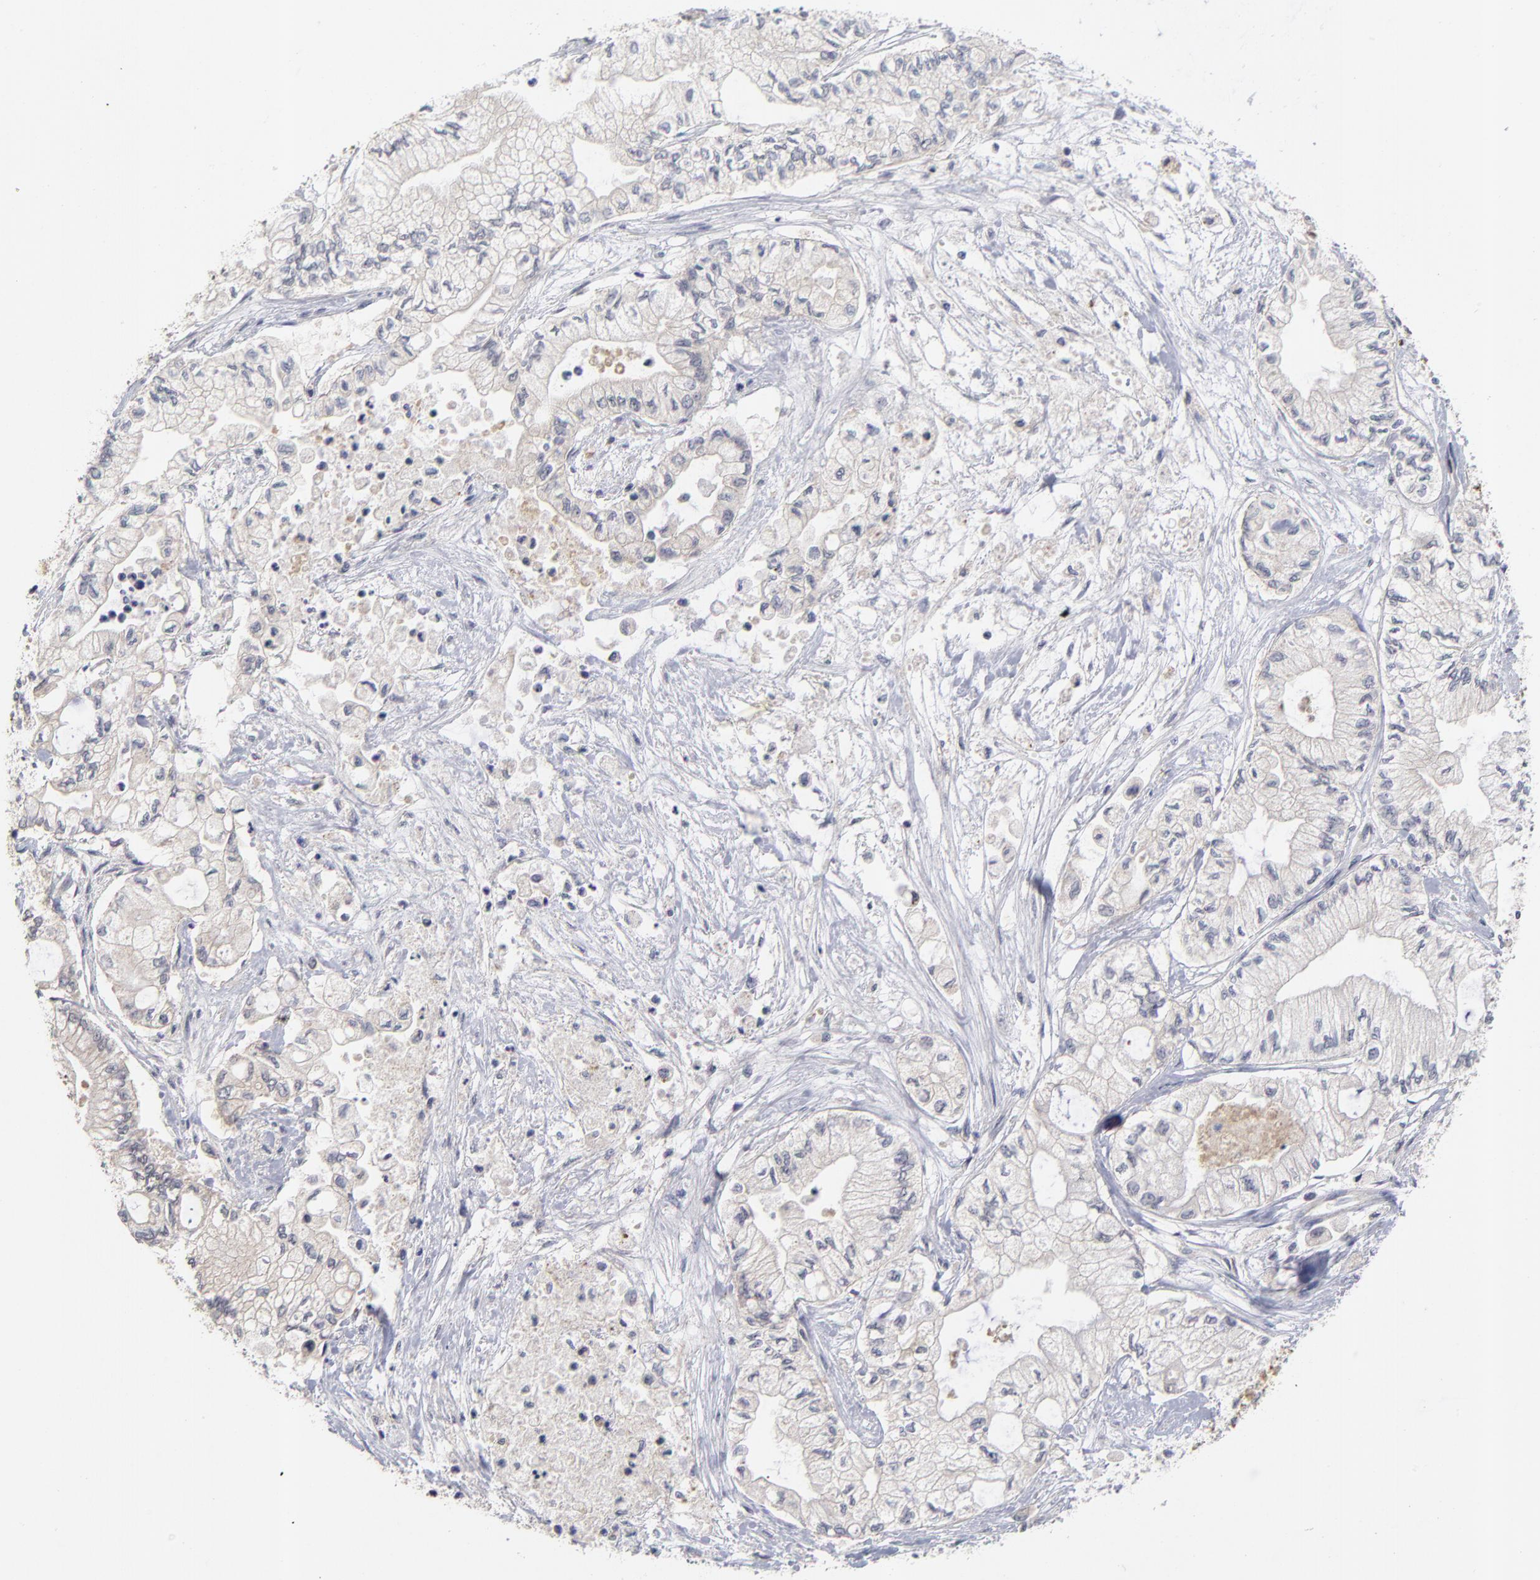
{"staining": {"intensity": "negative", "quantity": "none", "location": "none"}, "tissue": "pancreatic cancer", "cell_type": "Tumor cells", "image_type": "cancer", "snomed": [{"axis": "morphology", "description": "Adenocarcinoma, NOS"}, {"axis": "topography", "description": "Pancreas"}], "caption": "The immunohistochemistry (IHC) photomicrograph has no significant positivity in tumor cells of adenocarcinoma (pancreatic) tissue. (DAB immunohistochemistry (IHC) visualized using brightfield microscopy, high magnification).", "gene": "WSB1", "patient": {"sex": "male", "age": 79}}